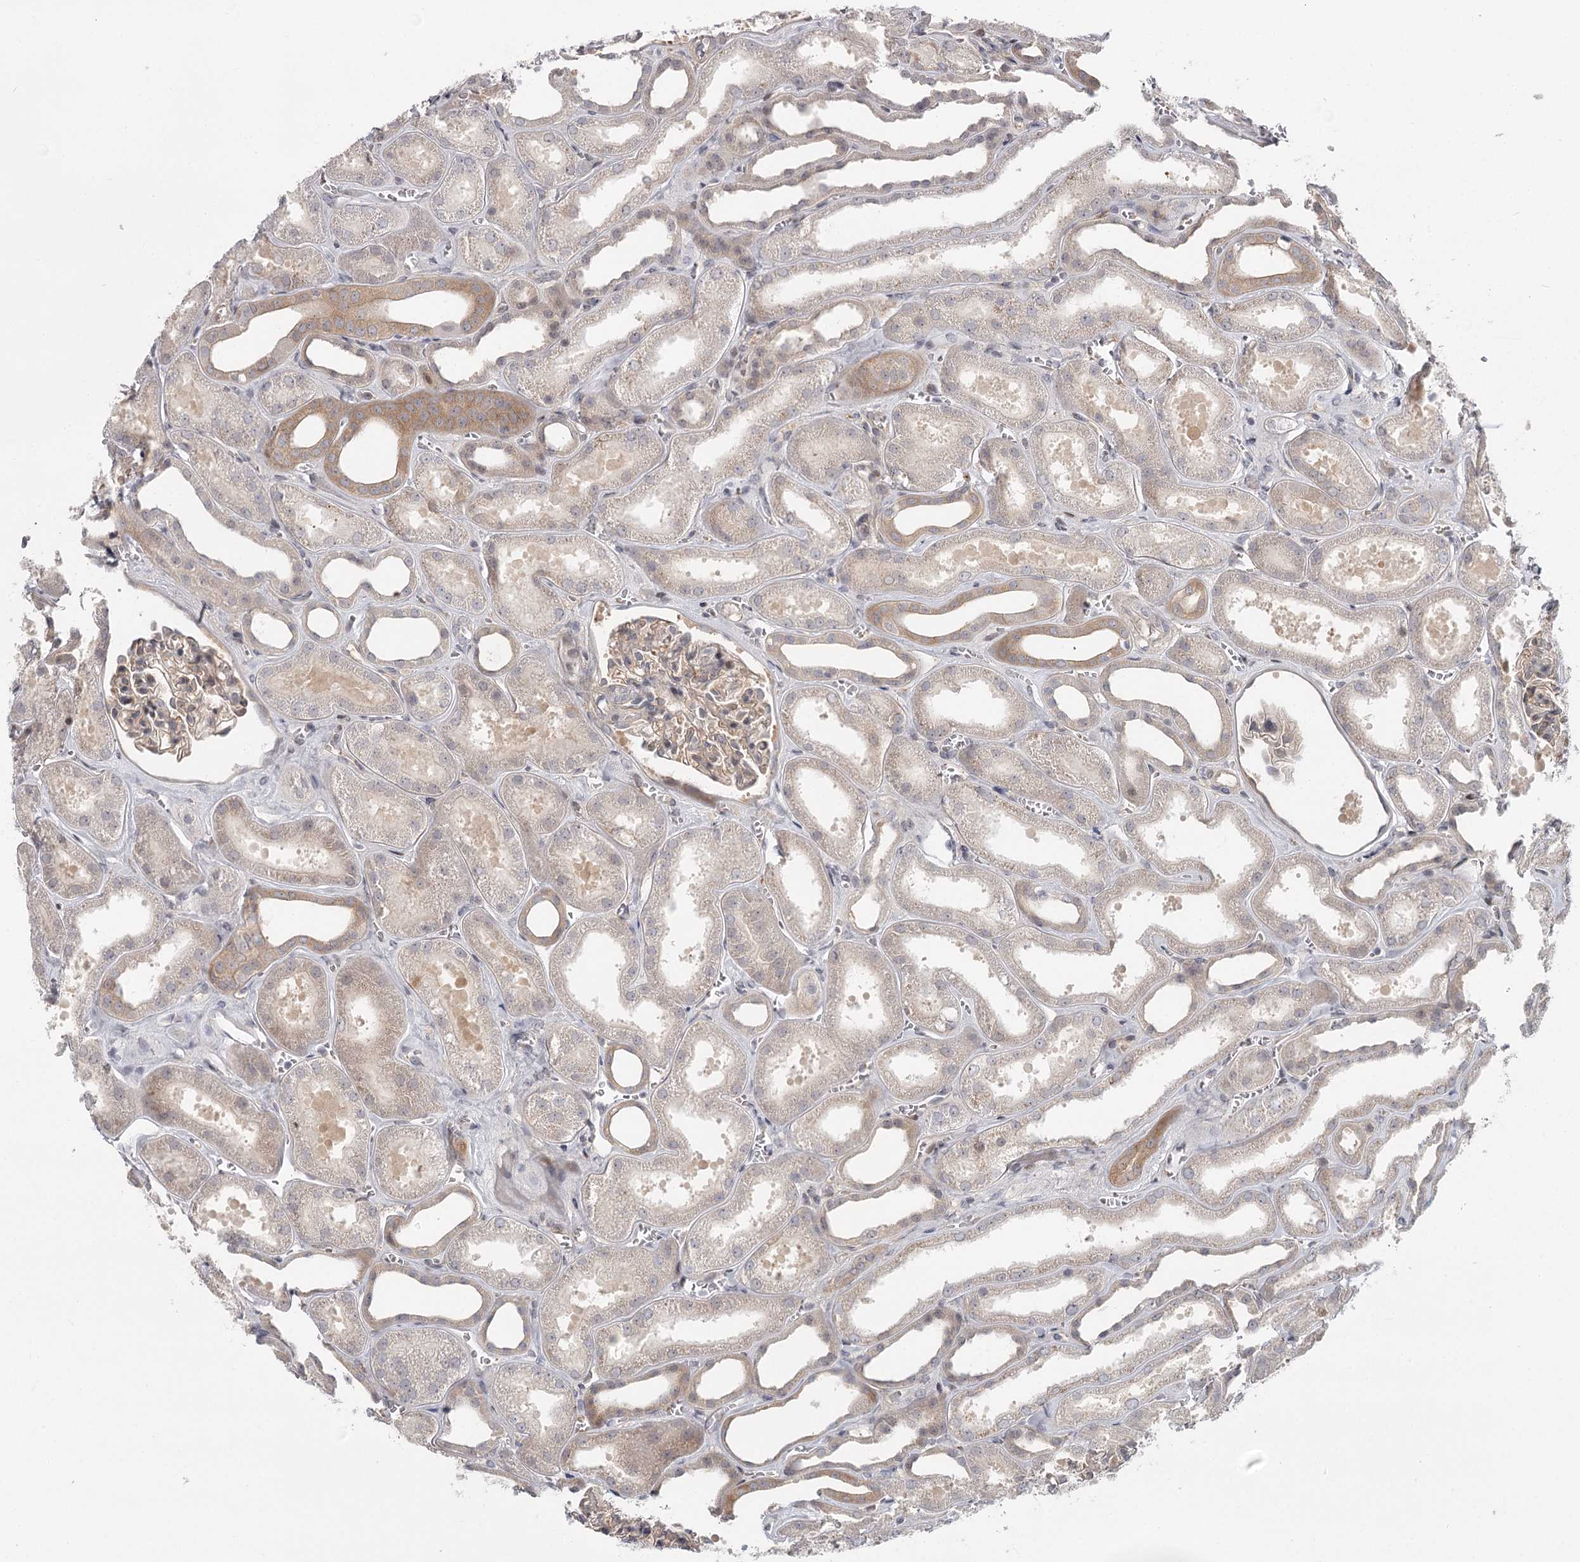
{"staining": {"intensity": "weak", "quantity": "25%-75%", "location": "nuclear"}, "tissue": "kidney", "cell_type": "Cells in glomeruli", "image_type": "normal", "snomed": [{"axis": "morphology", "description": "Normal tissue, NOS"}, {"axis": "morphology", "description": "Adenocarcinoma, NOS"}, {"axis": "topography", "description": "Kidney"}], "caption": "DAB (3,3'-diaminobenzidine) immunohistochemical staining of benign kidney exhibits weak nuclear protein expression in about 25%-75% of cells in glomeruli. Immunohistochemistry stains the protein of interest in brown and the nuclei are stained blue.", "gene": "CCNG2", "patient": {"sex": "female", "age": 68}}